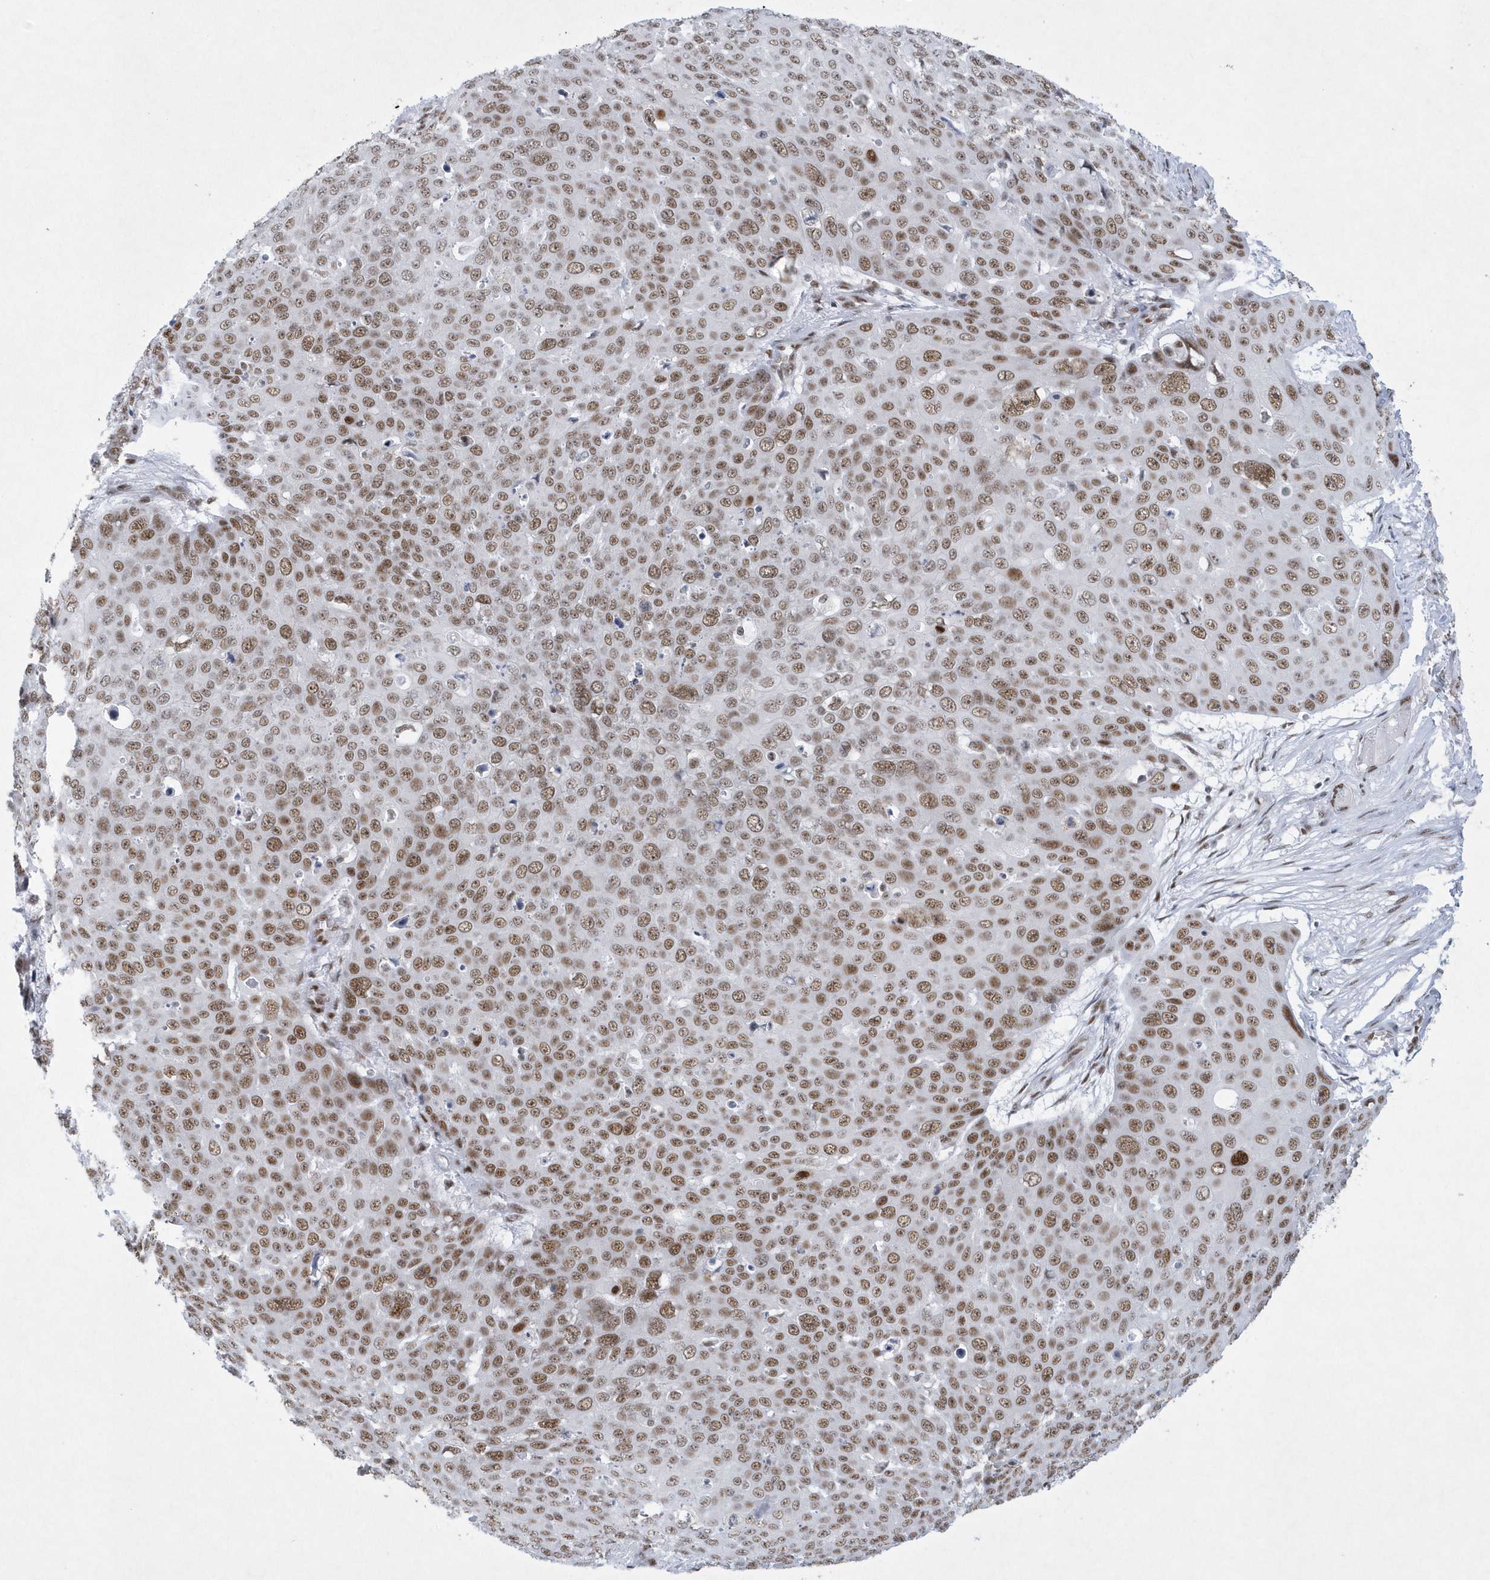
{"staining": {"intensity": "moderate", "quantity": ">75%", "location": "nuclear"}, "tissue": "skin cancer", "cell_type": "Tumor cells", "image_type": "cancer", "snomed": [{"axis": "morphology", "description": "Squamous cell carcinoma, NOS"}, {"axis": "topography", "description": "Skin"}], "caption": "There is medium levels of moderate nuclear positivity in tumor cells of skin cancer, as demonstrated by immunohistochemical staining (brown color).", "gene": "DCLRE1A", "patient": {"sex": "male", "age": 71}}